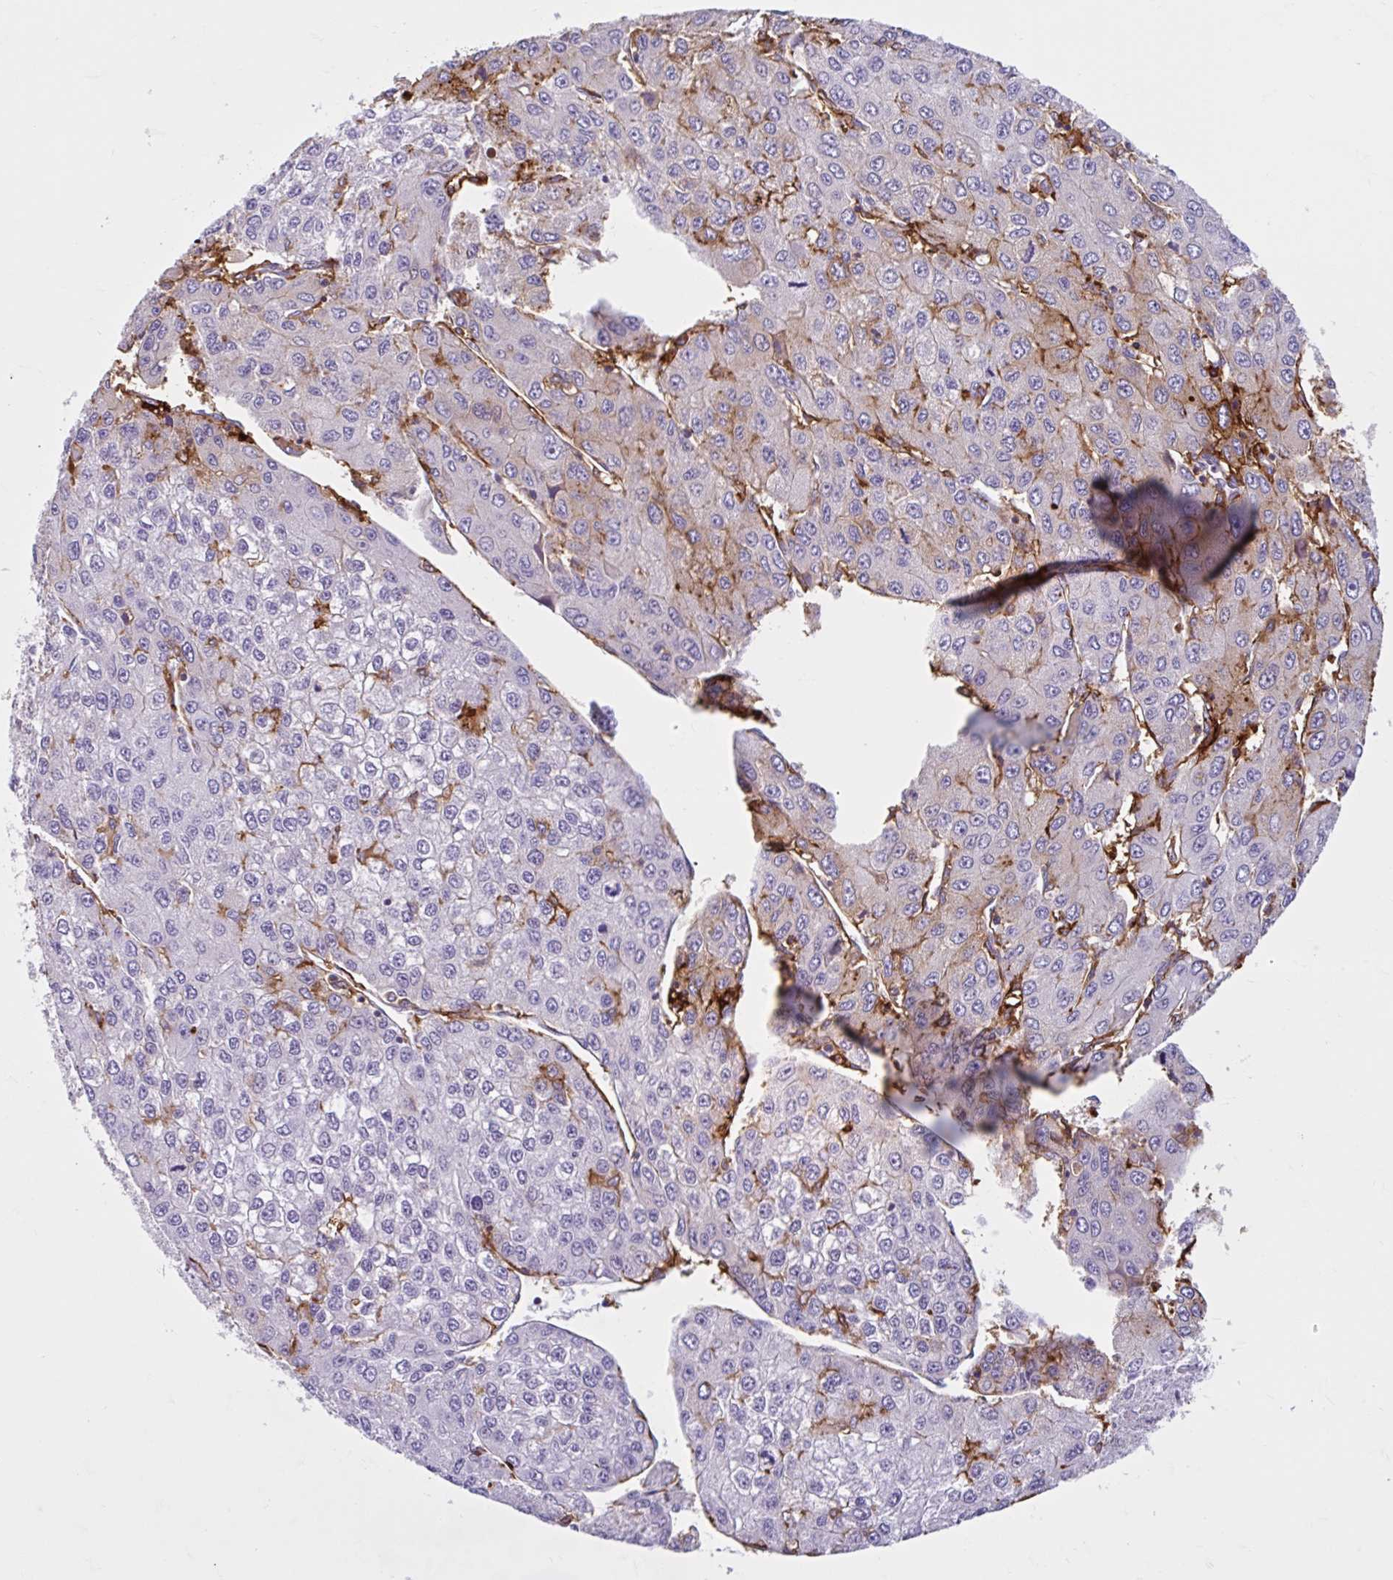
{"staining": {"intensity": "weak", "quantity": "<25%", "location": "cytoplasmic/membranous"}, "tissue": "liver cancer", "cell_type": "Tumor cells", "image_type": "cancer", "snomed": [{"axis": "morphology", "description": "Carcinoma, Hepatocellular, NOS"}, {"axis": "topography", "description": "Liver"}], "caption": "Histopathology image shows no protein positivity in tumor cells of hepatocellular carcinoma (liver) tissue.", "gene": "CEP120", "patient": {"sex": "female", "age": 66}}